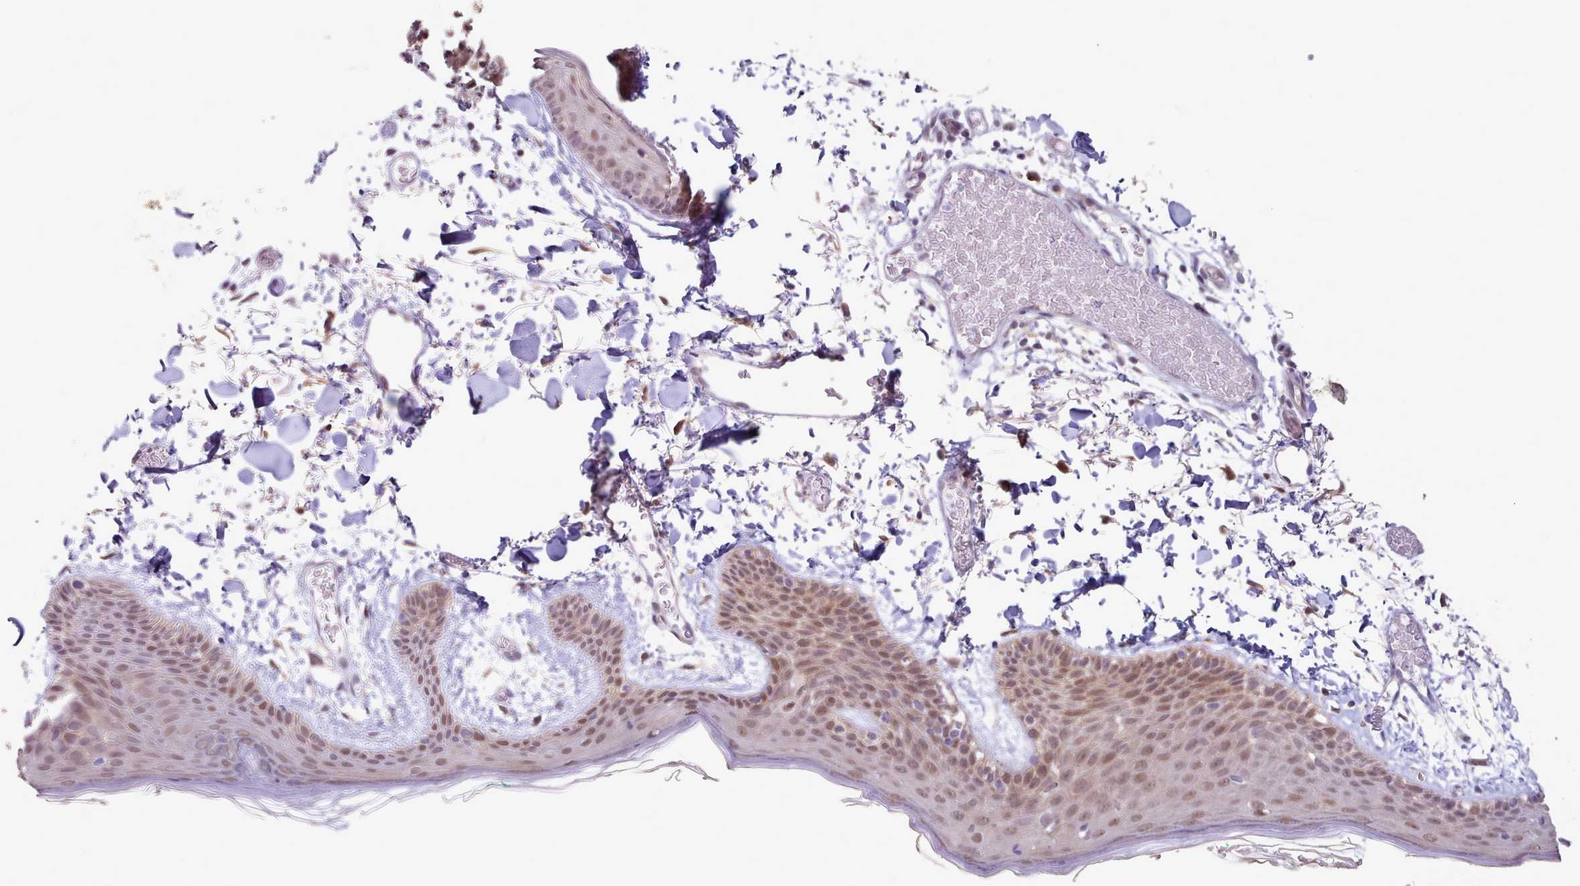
{"staining": {"intensity": "moderate", "quantity": ">75%", "location": "cytoplasmic/membranous,nuclear"}, "tissue": "skin", "cell_type": "Fibroblasts", "image_type": "normal", "snomed": [{"axis": "morphology", "description": "Normal tissue, NOS"}, {"axis": "topography", "description": "Skin"}], "caption": "Immunohistochemistry staining of benign skin, which displays medium levels of moderate cytoplasmic/membranous,nuclear expression in approximately >75% of fibroblasts indicating moderate cytoplasmic/membranous,nuclear protein positivity. The staining was performed using DAB (brown) for protein detection and nuclei were counterstained in hematoxylin (blue).", "gene": "CES3", "patient": {"sex": "male", "age": 79}}